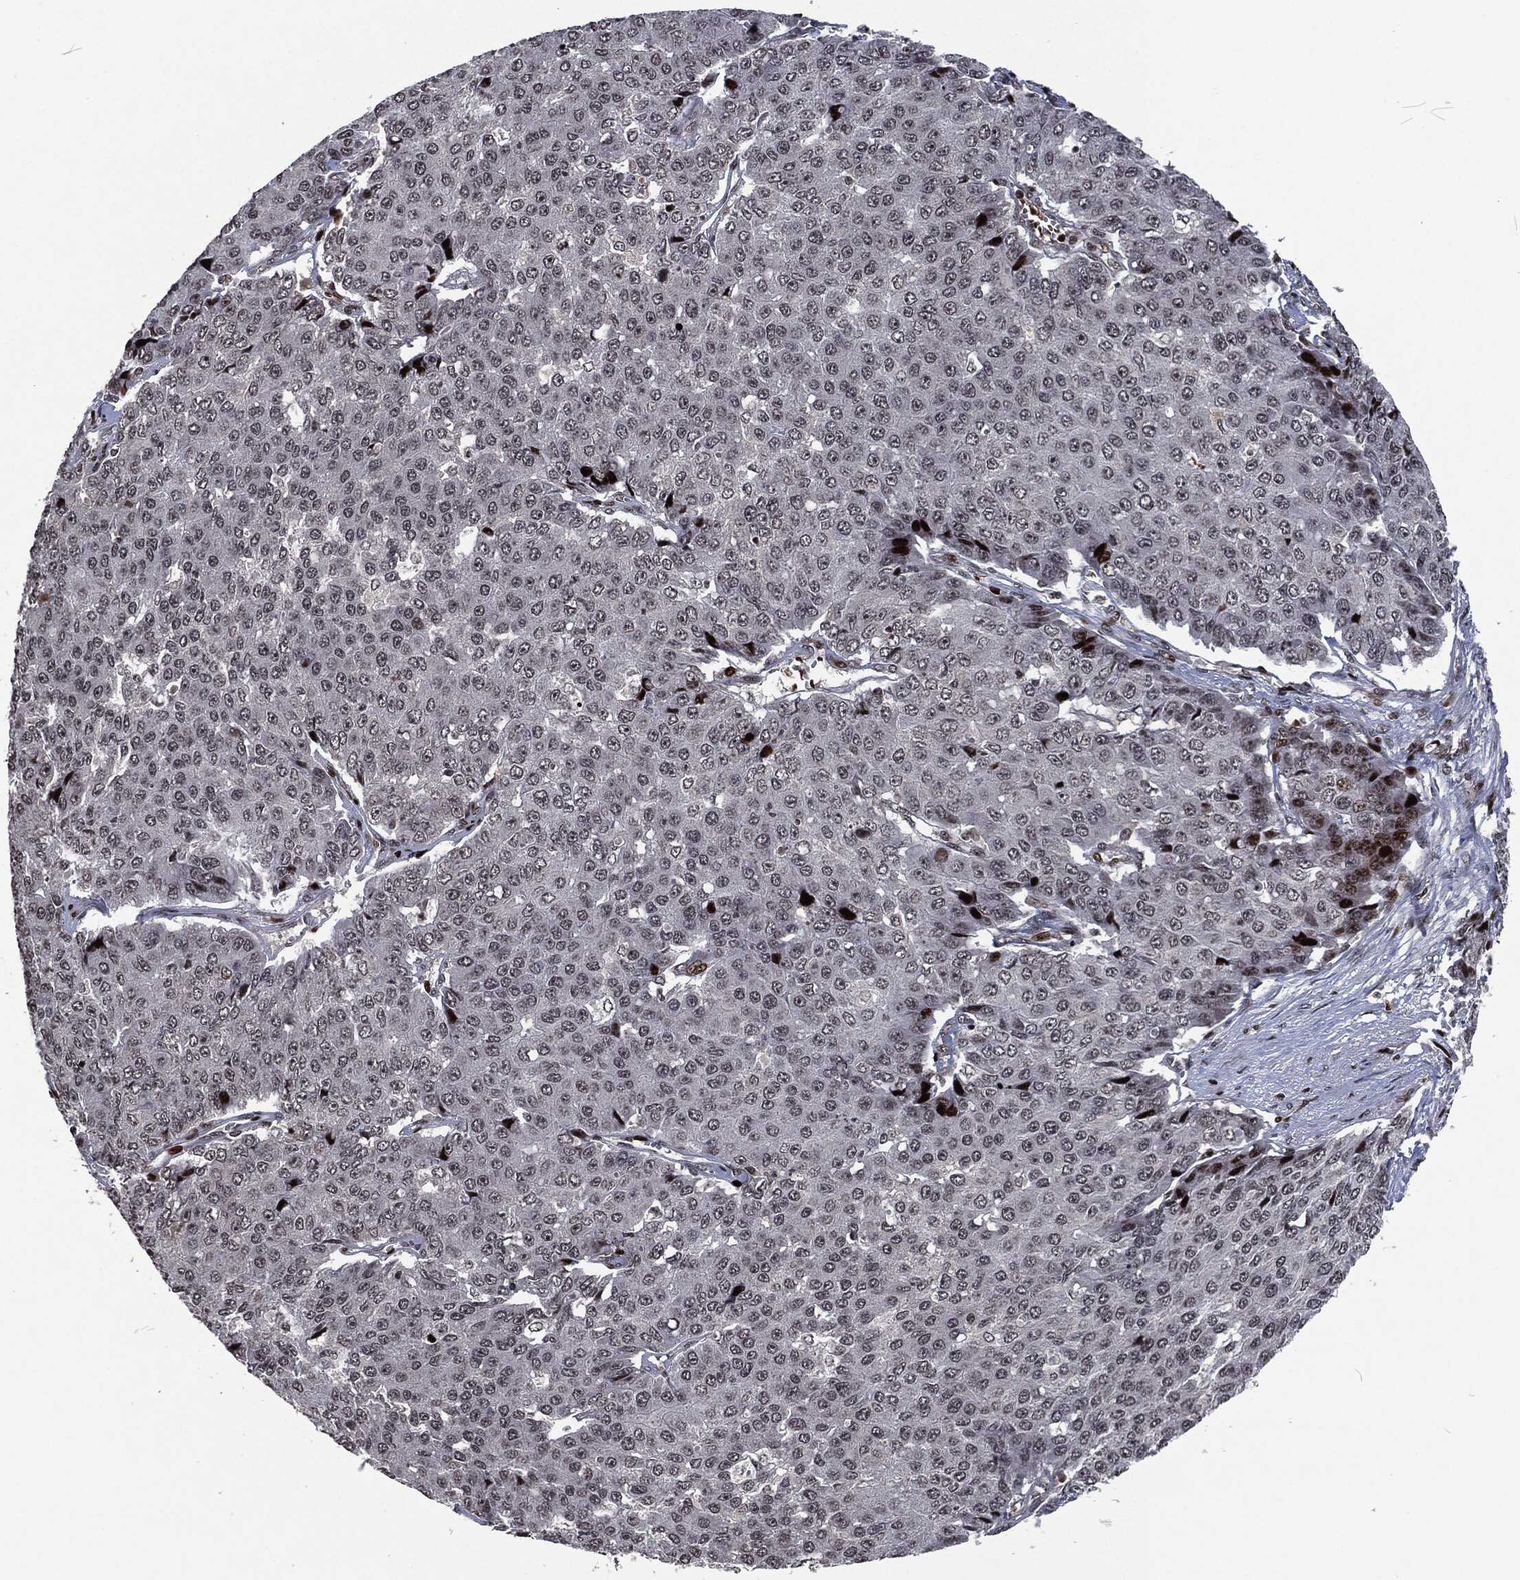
{"staining": {"intensity": "negative", "quantity": "none", "location": "none"}, "tissue": "pancreatic cancer", "cell_type": "Tumor cells", "image_type": "cancer", "snomed": [{"axis": "morphology", "description": "Normal tissue, NOS"}, {"axis": "morphology", "description": "Adenocarcinoma, NOS"}, {"axis": "topography", "description": "Pancreas"}, {"axis": "topography", "description": "Duodenum"}], "caption": "Histopathology image shows no protein expression in tumor cells of adenocarcinoma (pancreatic) tissue. Brightfield microscopy of IHC stained with DAB (3,3'-diaminobenzidine) (brown) and hematoxylin (blue), captured at high magnification.", "gene": "EGFR", "patient": {"sex": "male", "age": 50}}